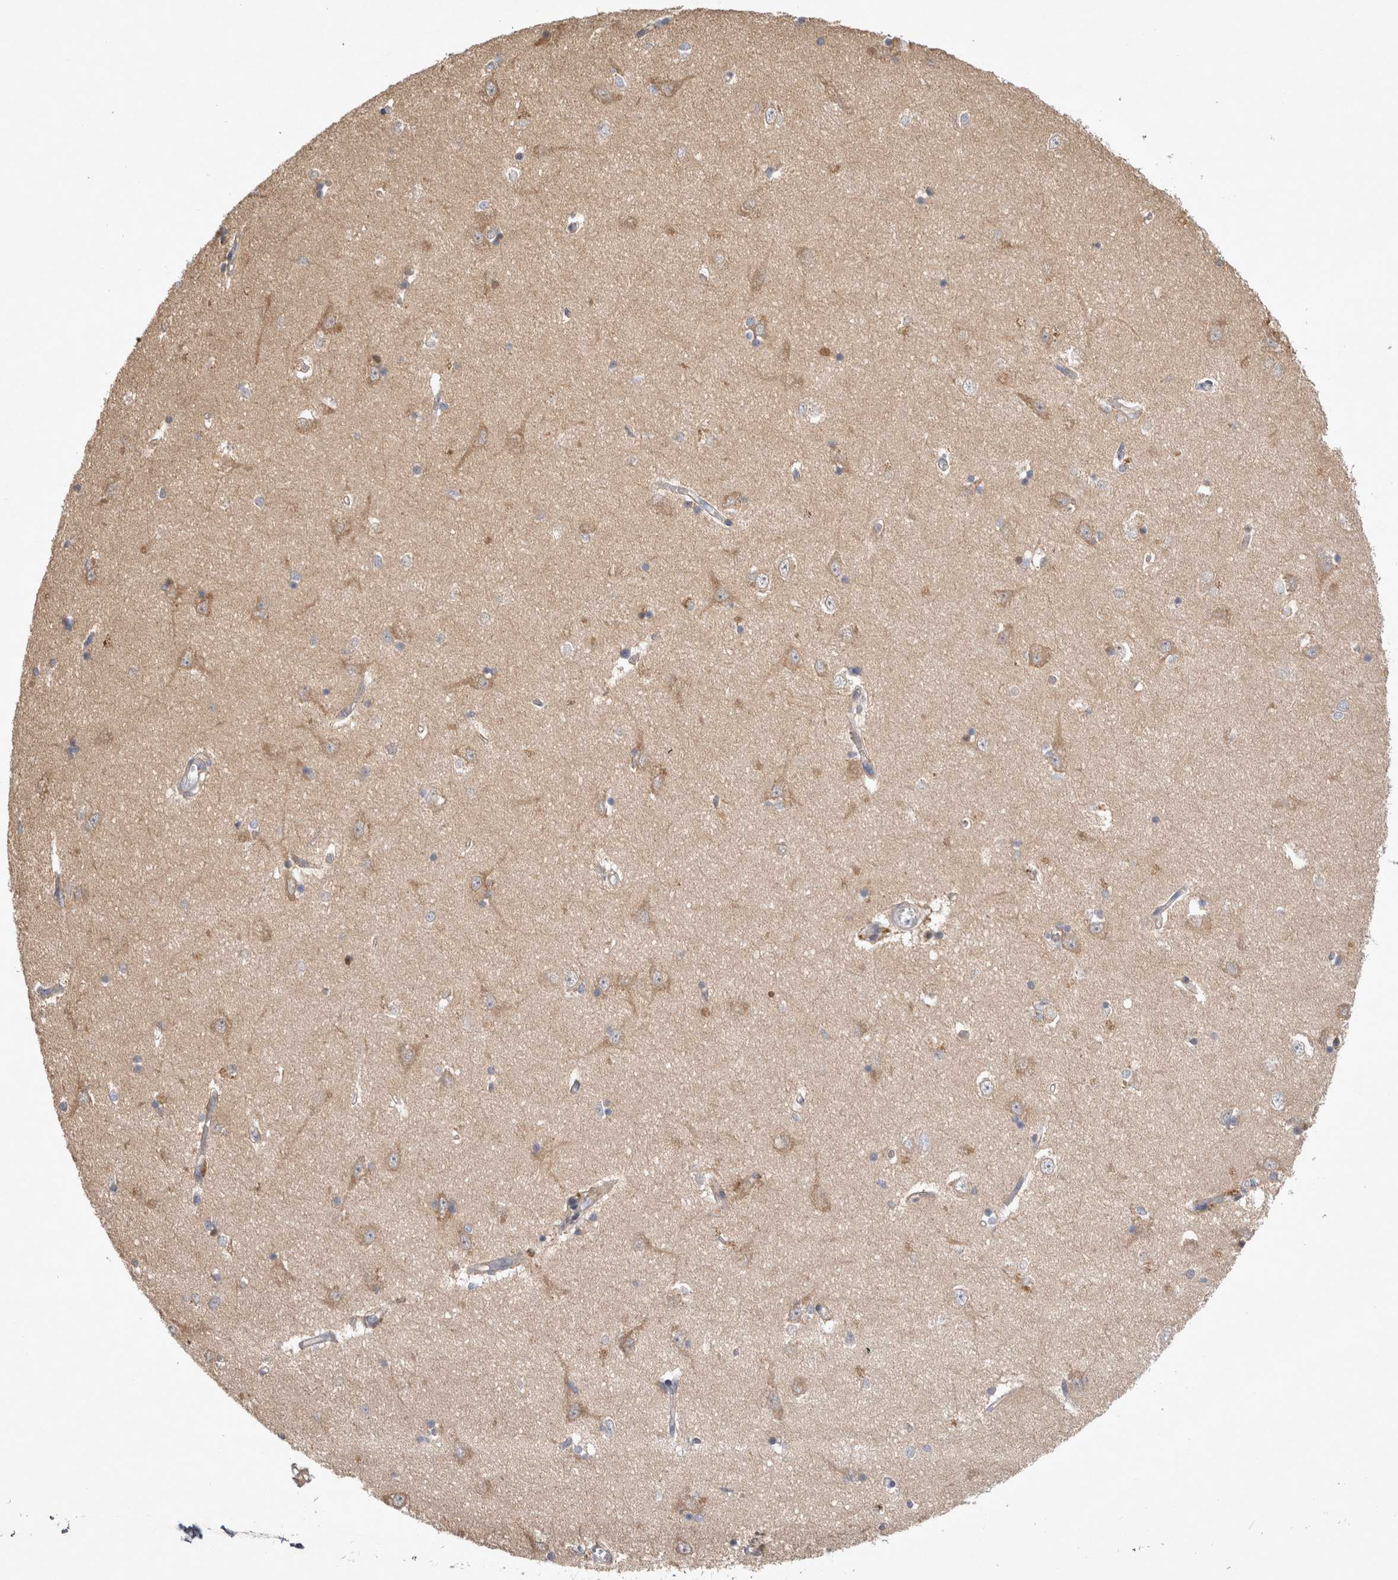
{"staining": {"intensity": "weak", "quantity": "<25%", "location": "cytoplasmic/membranous"}, "tissue": "hippocampus", "cell_type": "Glial cells", "image_type": "normal", "snomed": [{"axis": "morphology", "description": "Normal tissue, NOS"}, {"axis": "topography", "description": "Hippocampus"}], "caption": "Immunohistochemistry photomicrograph of unremarkable hippocampus: hippocampus stained with DAB shows no significant protein expression in glial cells.", "gene": "SRD5A3", "patient": {"sex": "male", "age": 45}}